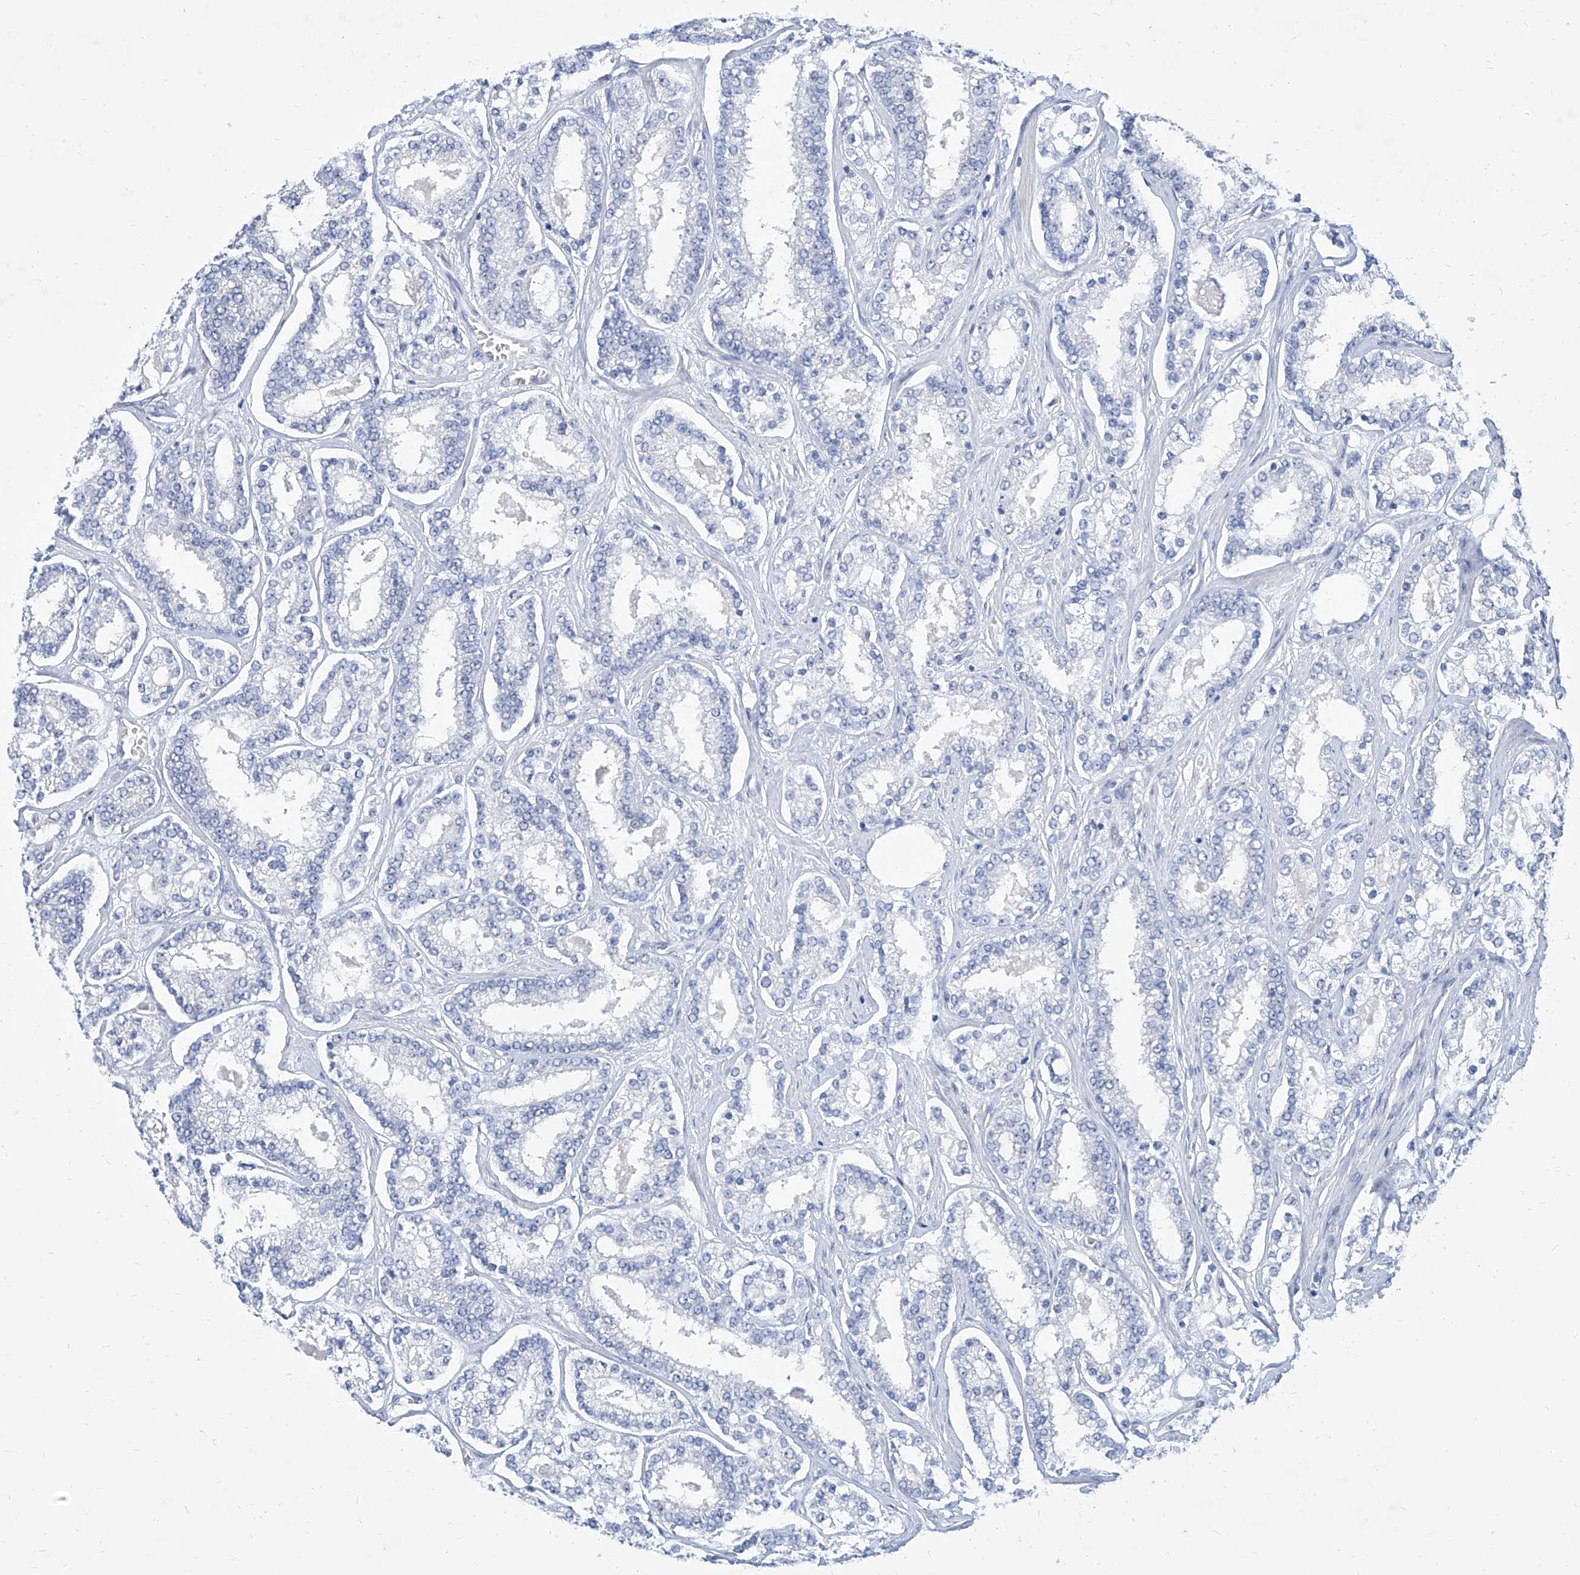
{"staining": {"intensity": "negative", "quantity": "none", "location": "none"}, "tissue": "prostate cancer", "cell_type": "Tumor cells", "image_type": "cancer", "snomed": [{"axis": "morphology", "description": "Normal tissue, NOS"}, {"axis": "morphology", "description": "Adenocarcinoma, High grade"}, {"axis": "topography", "description": "Prostate"}], "caption": "A high-resolution photomicrograph shows IHC staining of prostate high-grade adenocarcinoma, which reveals no significant expression in tumor cells.", "gene": "MX2", "patient": {"sex": "male", "age": 83}}